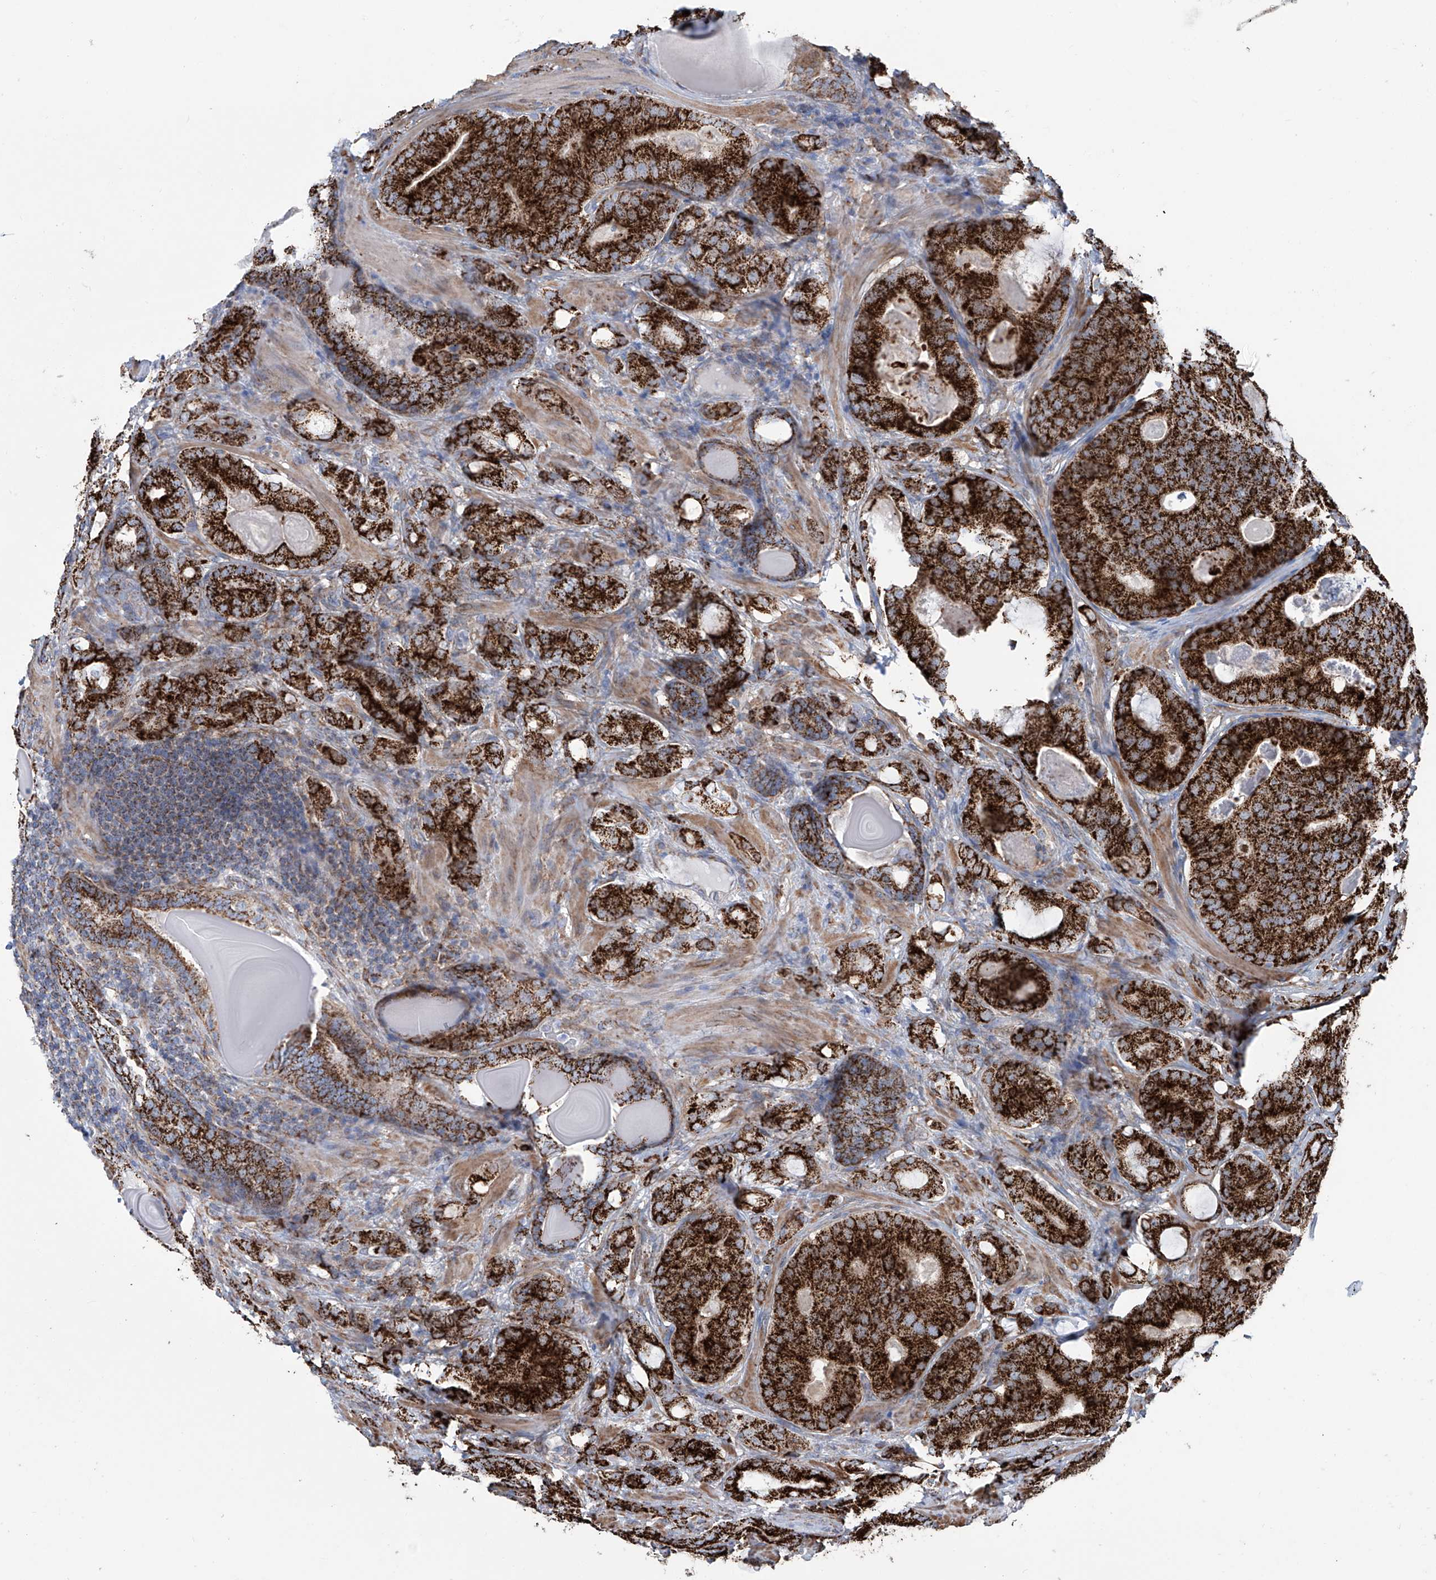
{"staining": {"intensity": "strong", "quantity": ">75%", "location": "cytoplasmic/membranous"}, "tissue": "prostate cancer", "cell_type": "Tumor cells", "image_type": "cancer", "snomed": [{"axis": "morphology", "description": "Adenocarcinoma, High grade"}, {"axis": "topography", "description": "Prostate"}], "caption": "Prostate cancer (high-grade adenocarcinoma) stained with DAB IHC shows high levels of strong cytoplasmic/membranous expression in approximately >75% of tumor cells.", "gene": "ALDH6A1", "patient": {"sex": "male", "age": 66}}